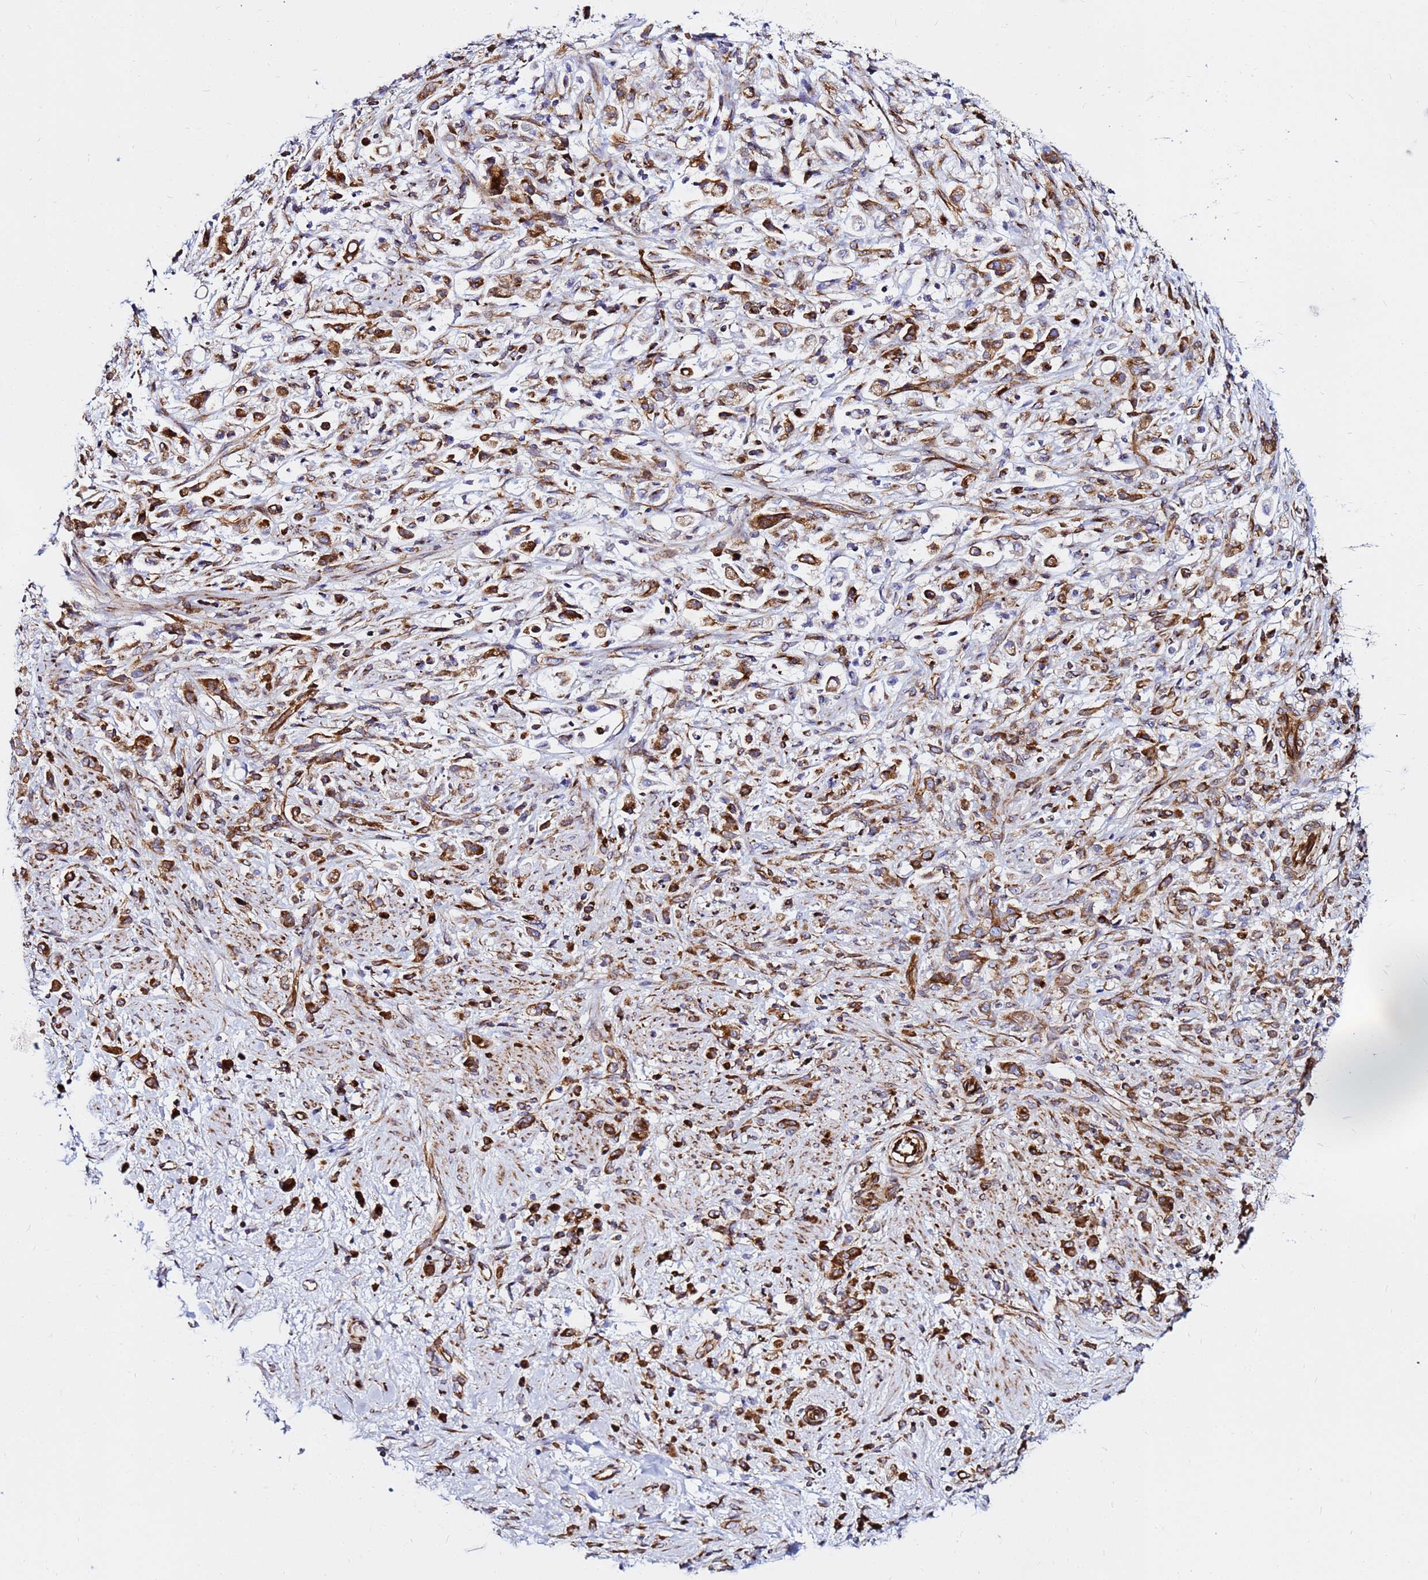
{"staining": {"intensity": "strong", "quantity": ">75%", "location": "cytoplasmic/membranous"}, "tissue": "stomach cancer", "cell_type": "Tumor cells", "image_type": "cancer", "snomed": [{"axis": "morphology", "description": "Adenocarcinoma, NOS"}, {"axis": "topography", "description": "Stomach"}], "caption": "There is high levels of strong cytoplasmic/membranous positivity in tumor cells of adenocarcinoma (stomach), as demonstrated by immunohistochemical staining (brown color).", "gene": "TUBA8", "patient": {"sex": "female", "age": 60}}